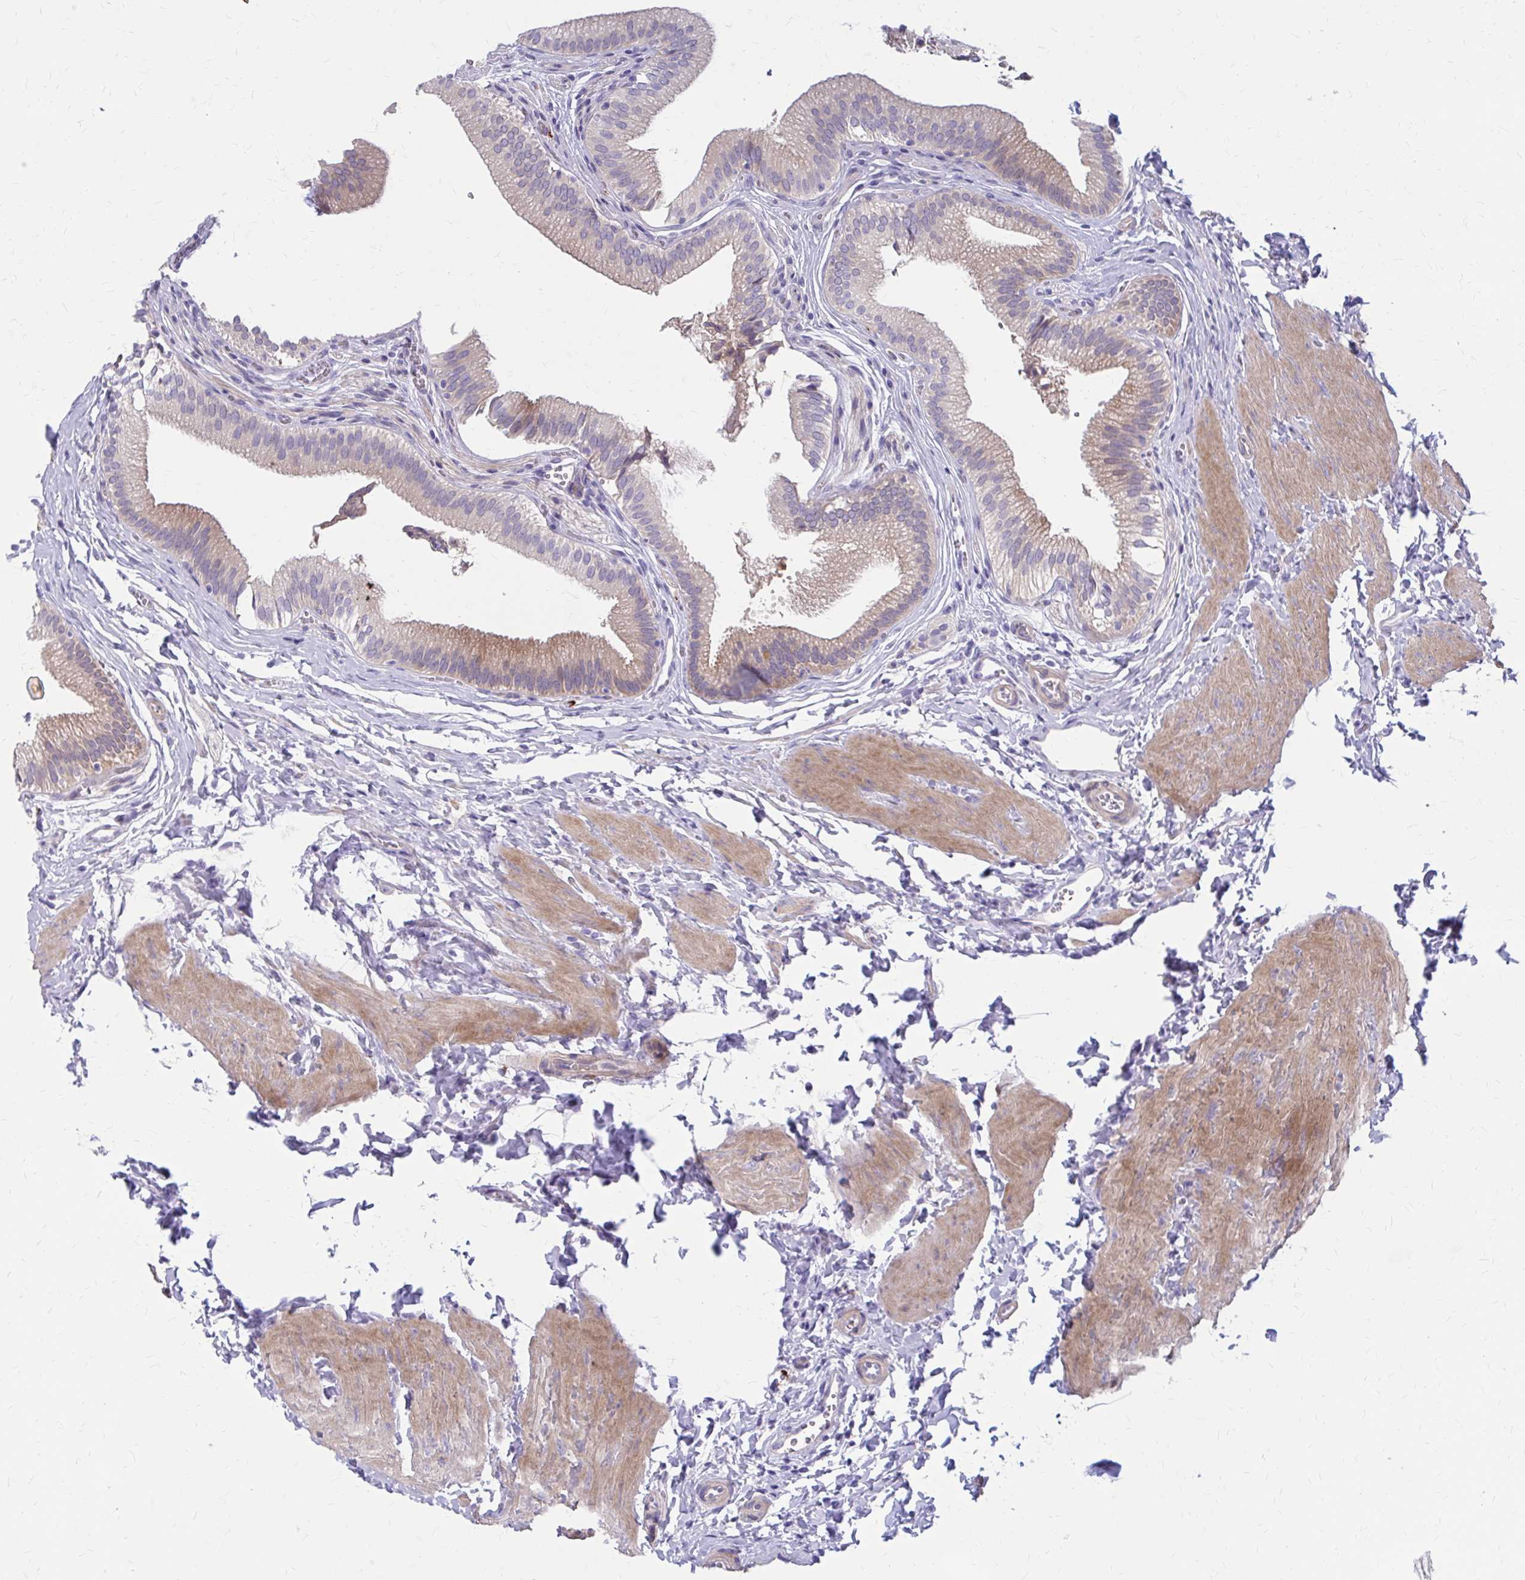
{"staining": {"intensity": "moderate", "quantity": "25%-75%", "location": "cytoplasmic/membranous"}, "tissue": "gallbladder", "cell_type": "Glandular cells", "image_type": "normal", "snomed": [{"axis": "morphology", "description": "Normal tissue, NOS"}, {"axis": "topography", "description": "Gallbladder"}, {"axis": "topography", "description": "Peripheral nerve tissue"}], "caption": "Normal gallbladder was stained to show a protein in brown. There is medium levels of moderate cytoplasmic/membranous expression in about 25%-75% of glandular cells.", "gene": "GLYATL2", "patient": {"sex": "male", "age": 17}}